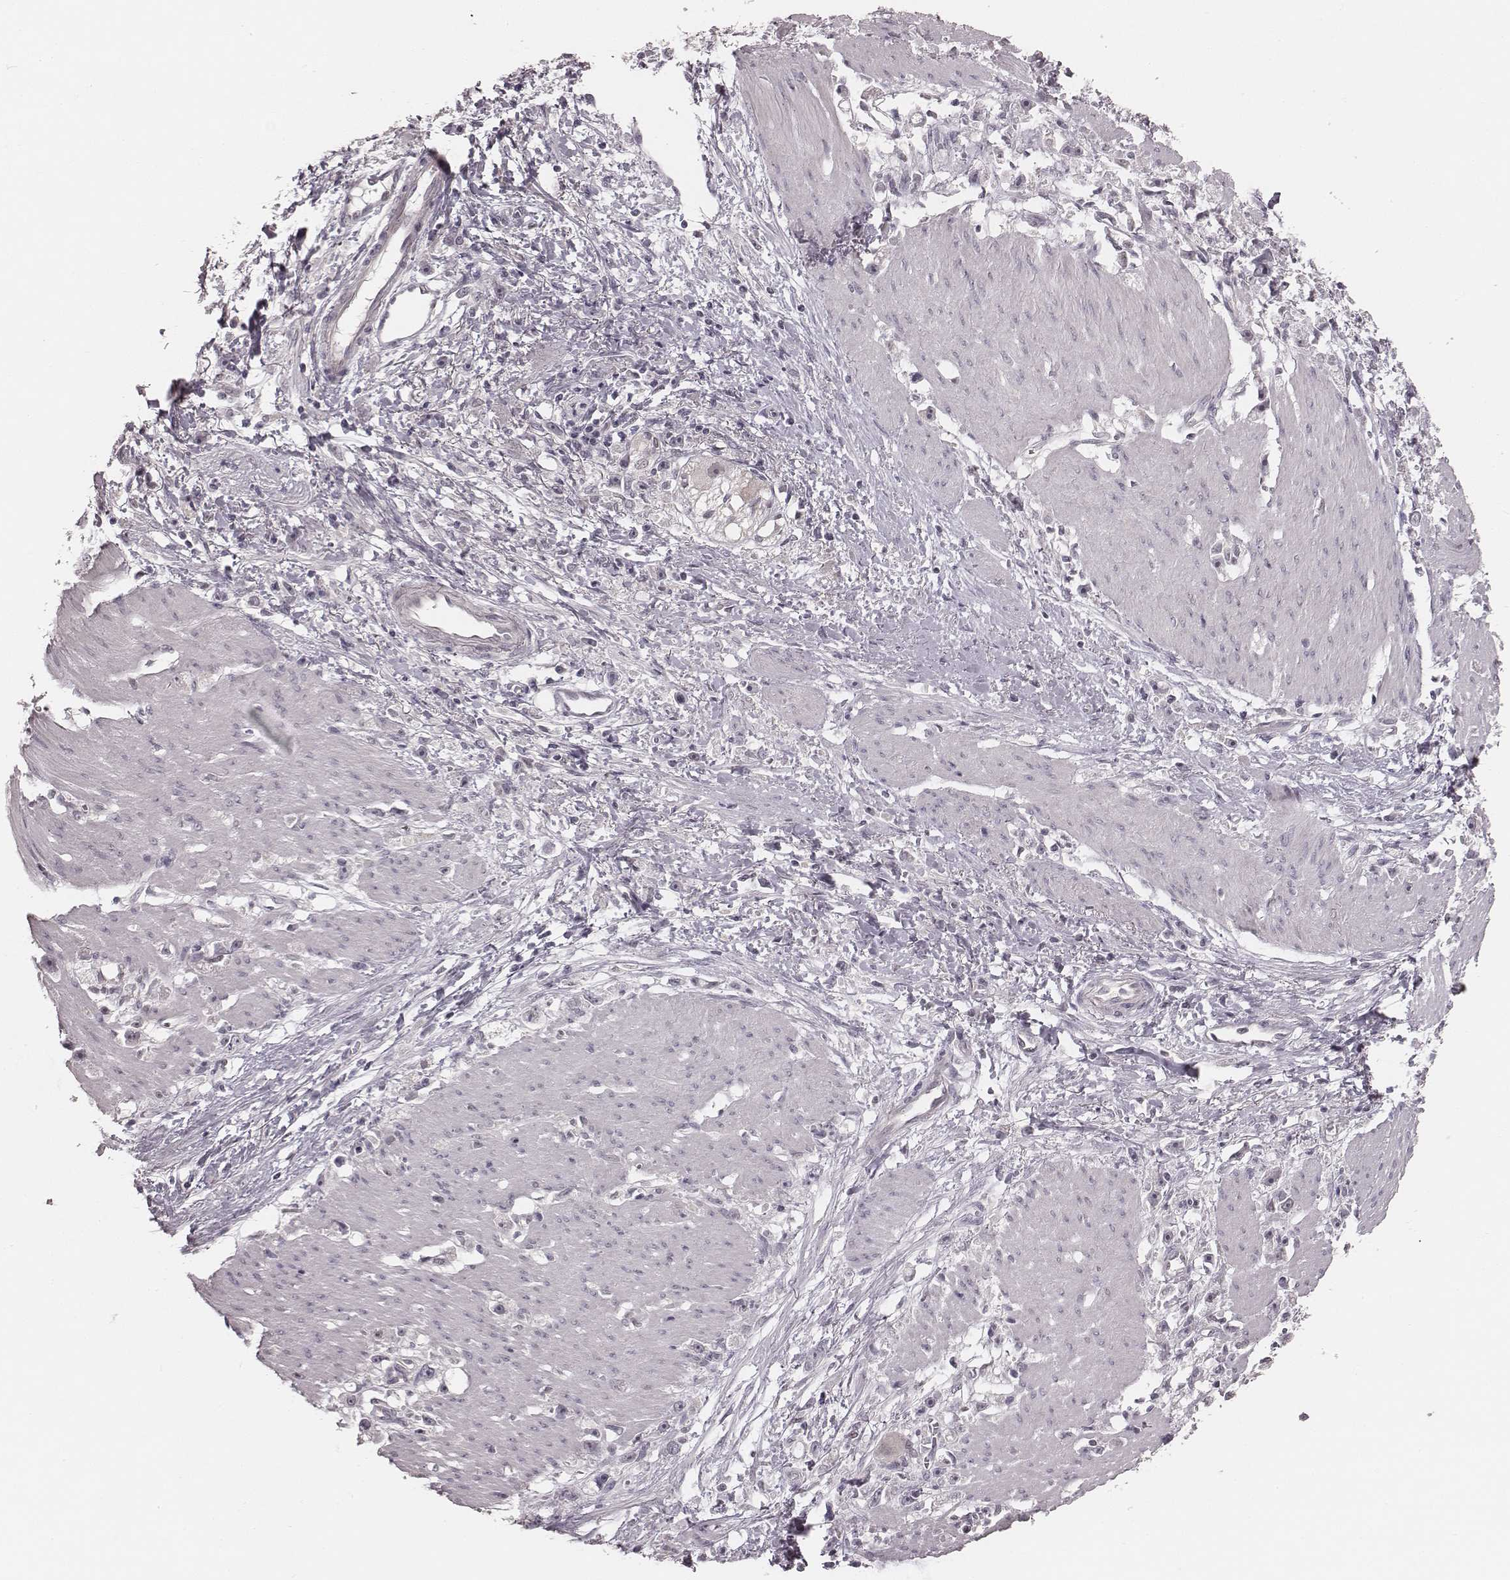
{"staining": {"intensity": "negative", "quantity": "none", "location": "none"}, "tissue": "stomach cancer", "cell_type": "Tumor cells", "image_type": "cancer", "snomed": [{"axis": "morphology", "description": "Adenocarcinoma, NOS"}, {"axis": "topography", "description": "Stomach"}], "caption": "Tumor cells are negative for protein expression in human stomach cancer (adenocarcinoma).", "gene": "IQCG", "patient": {"sex": "female", "age": 59}}